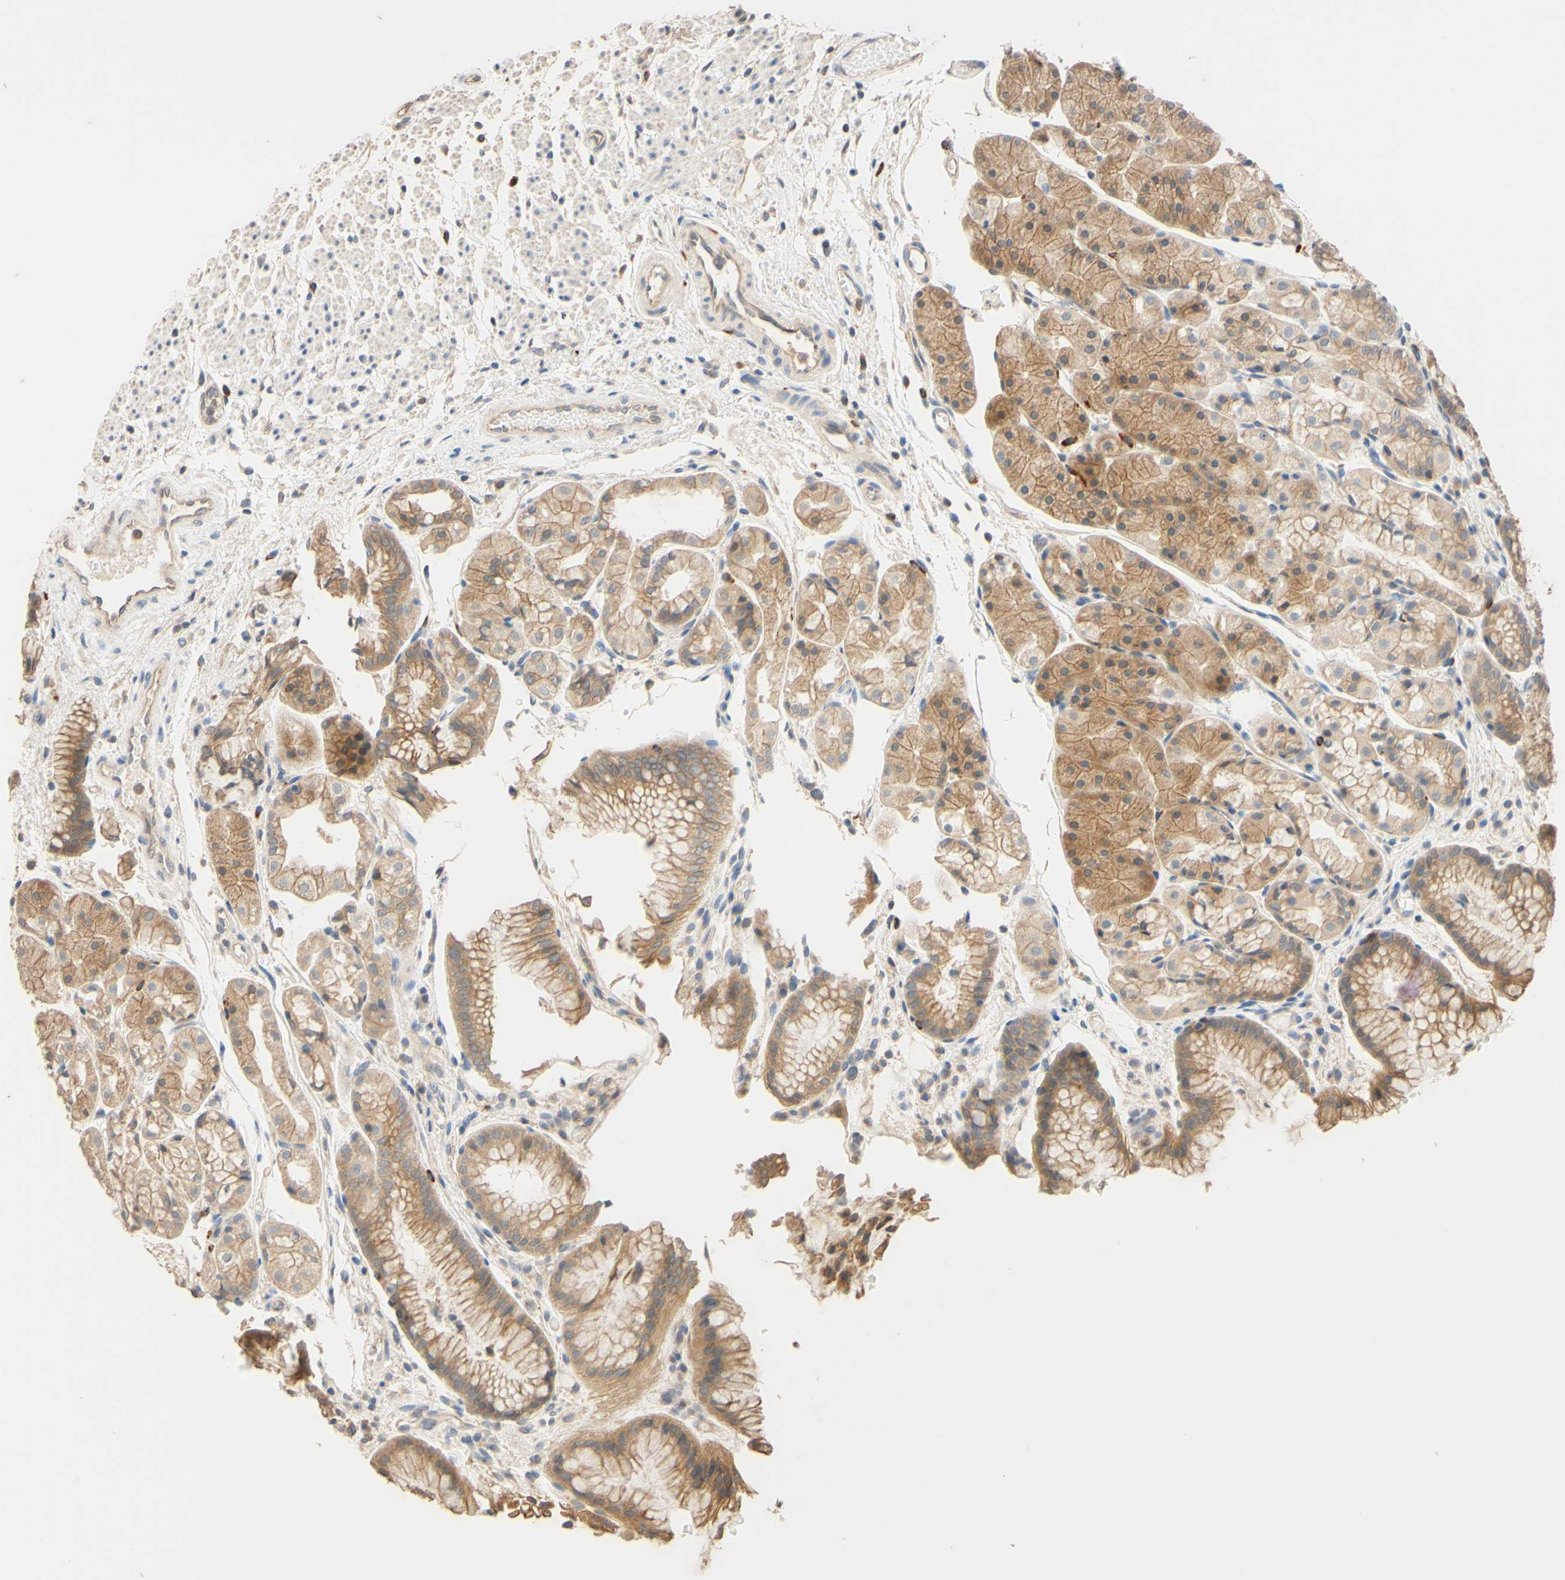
{"staining": {"intensity": "moderate", "quantity": ">75%", "location": "cytoplasmic/membranous"}, "tissue": "stomach", "cell_type": "Glandular cells", "image_type": "normal", "snomed": [{"axis": "morphology", "description": "Normal tissue, NOS"}, {"axis": "topography", "description": "Stomach, upper"}], "caption": "Human stomach stained with a brown dye displays moderate cytoplasmic/membranous positive staining in about >75% of glandular cells.", "gene": "SMIM19", "patient": {"sex": "male", "age": 72}}